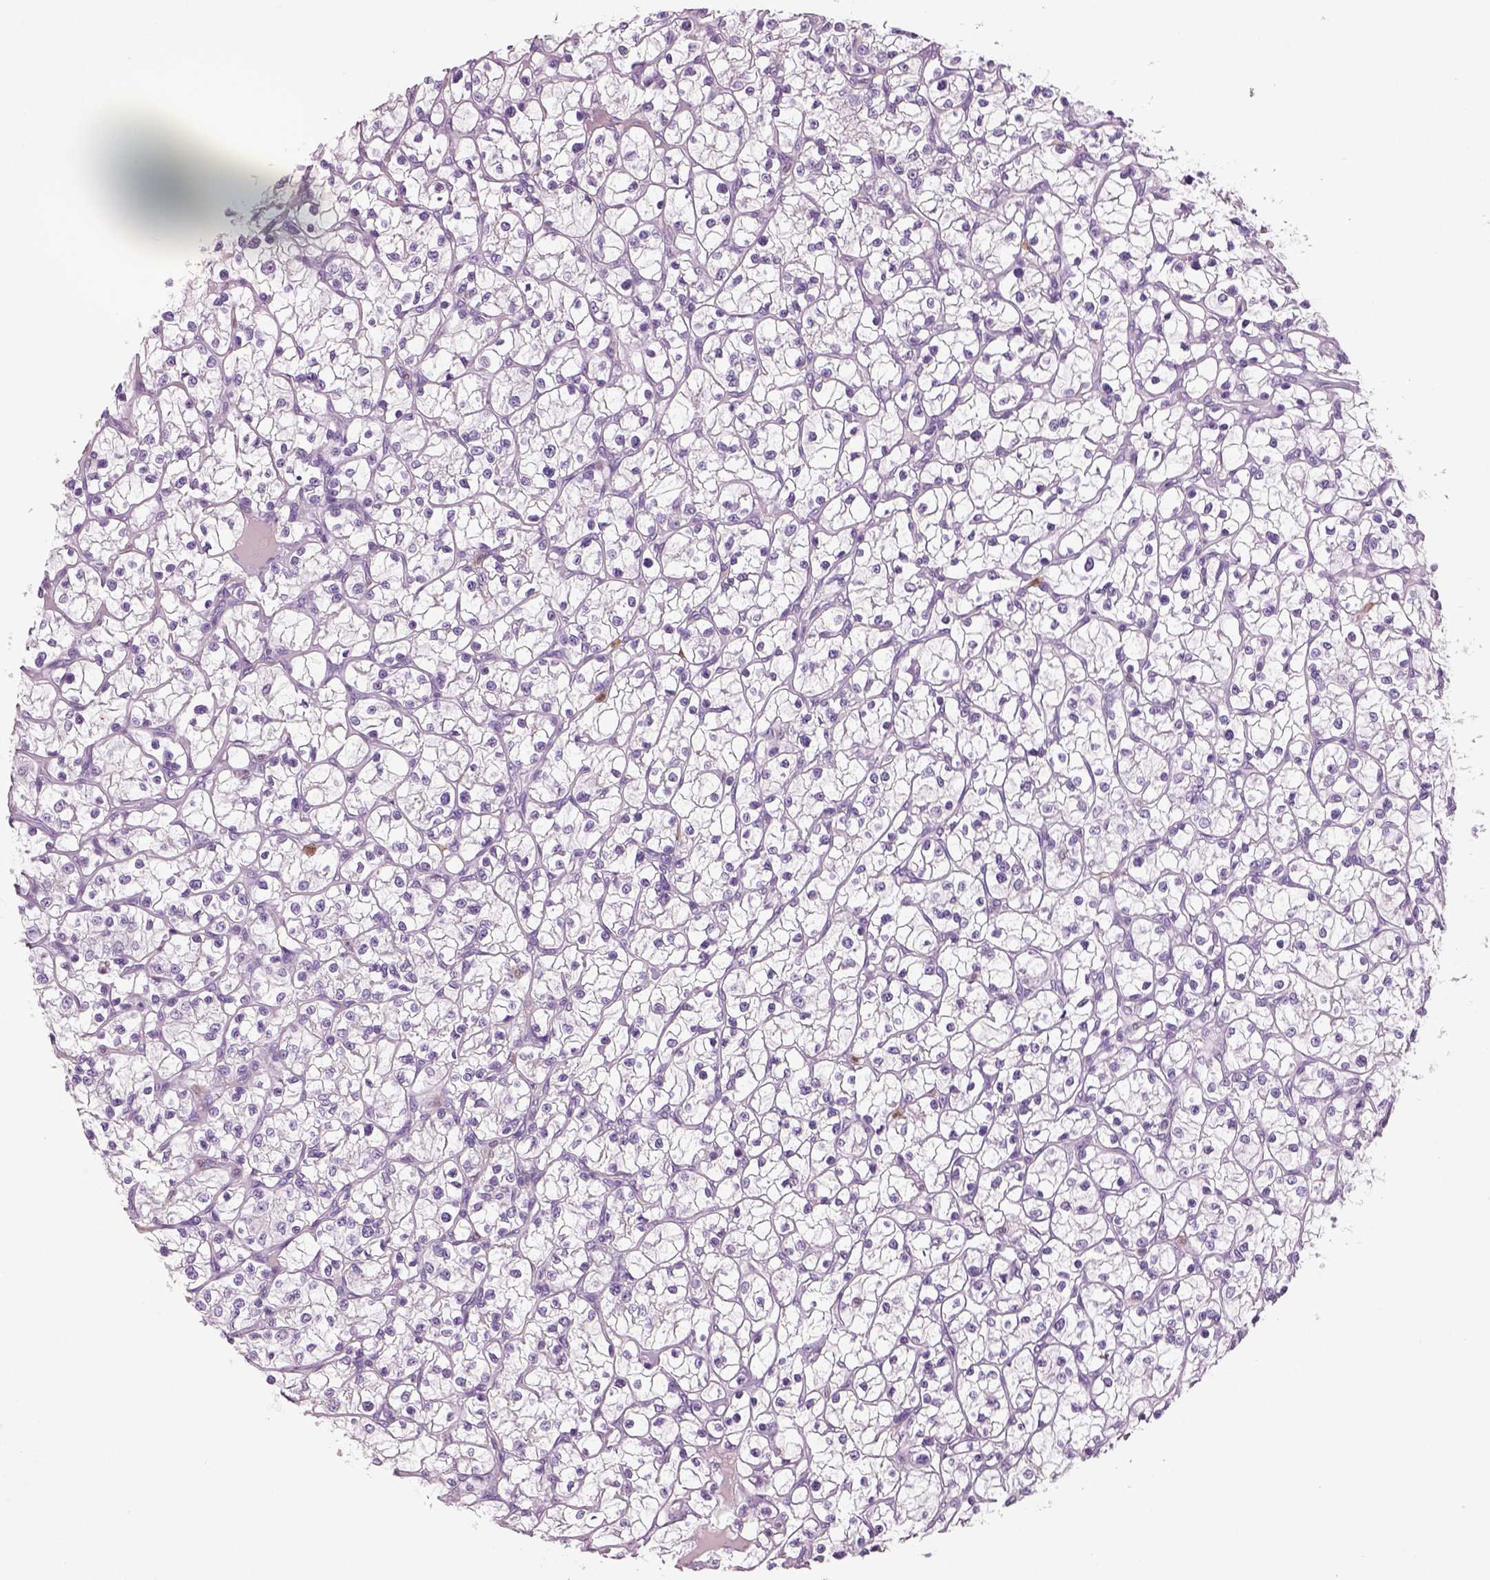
{"staining": {"intensity": "negative", "quantity": "none", "location": "none"}, "tissue": "renal cancer", "cell_type": "Tumor cells", "image_type": "cancer", "snomed": [{"axis": "morphology", "description": "Adenocarcinoma, NOS"}, {"axis": "topography", "description": "Kidney"}], "caption": "IHC of renal cancer (adenocarcinoma) demonstrates no staining in tumor cells.", "gene": "NECAB2", "patient": {"sex": "female", "age": 64}}